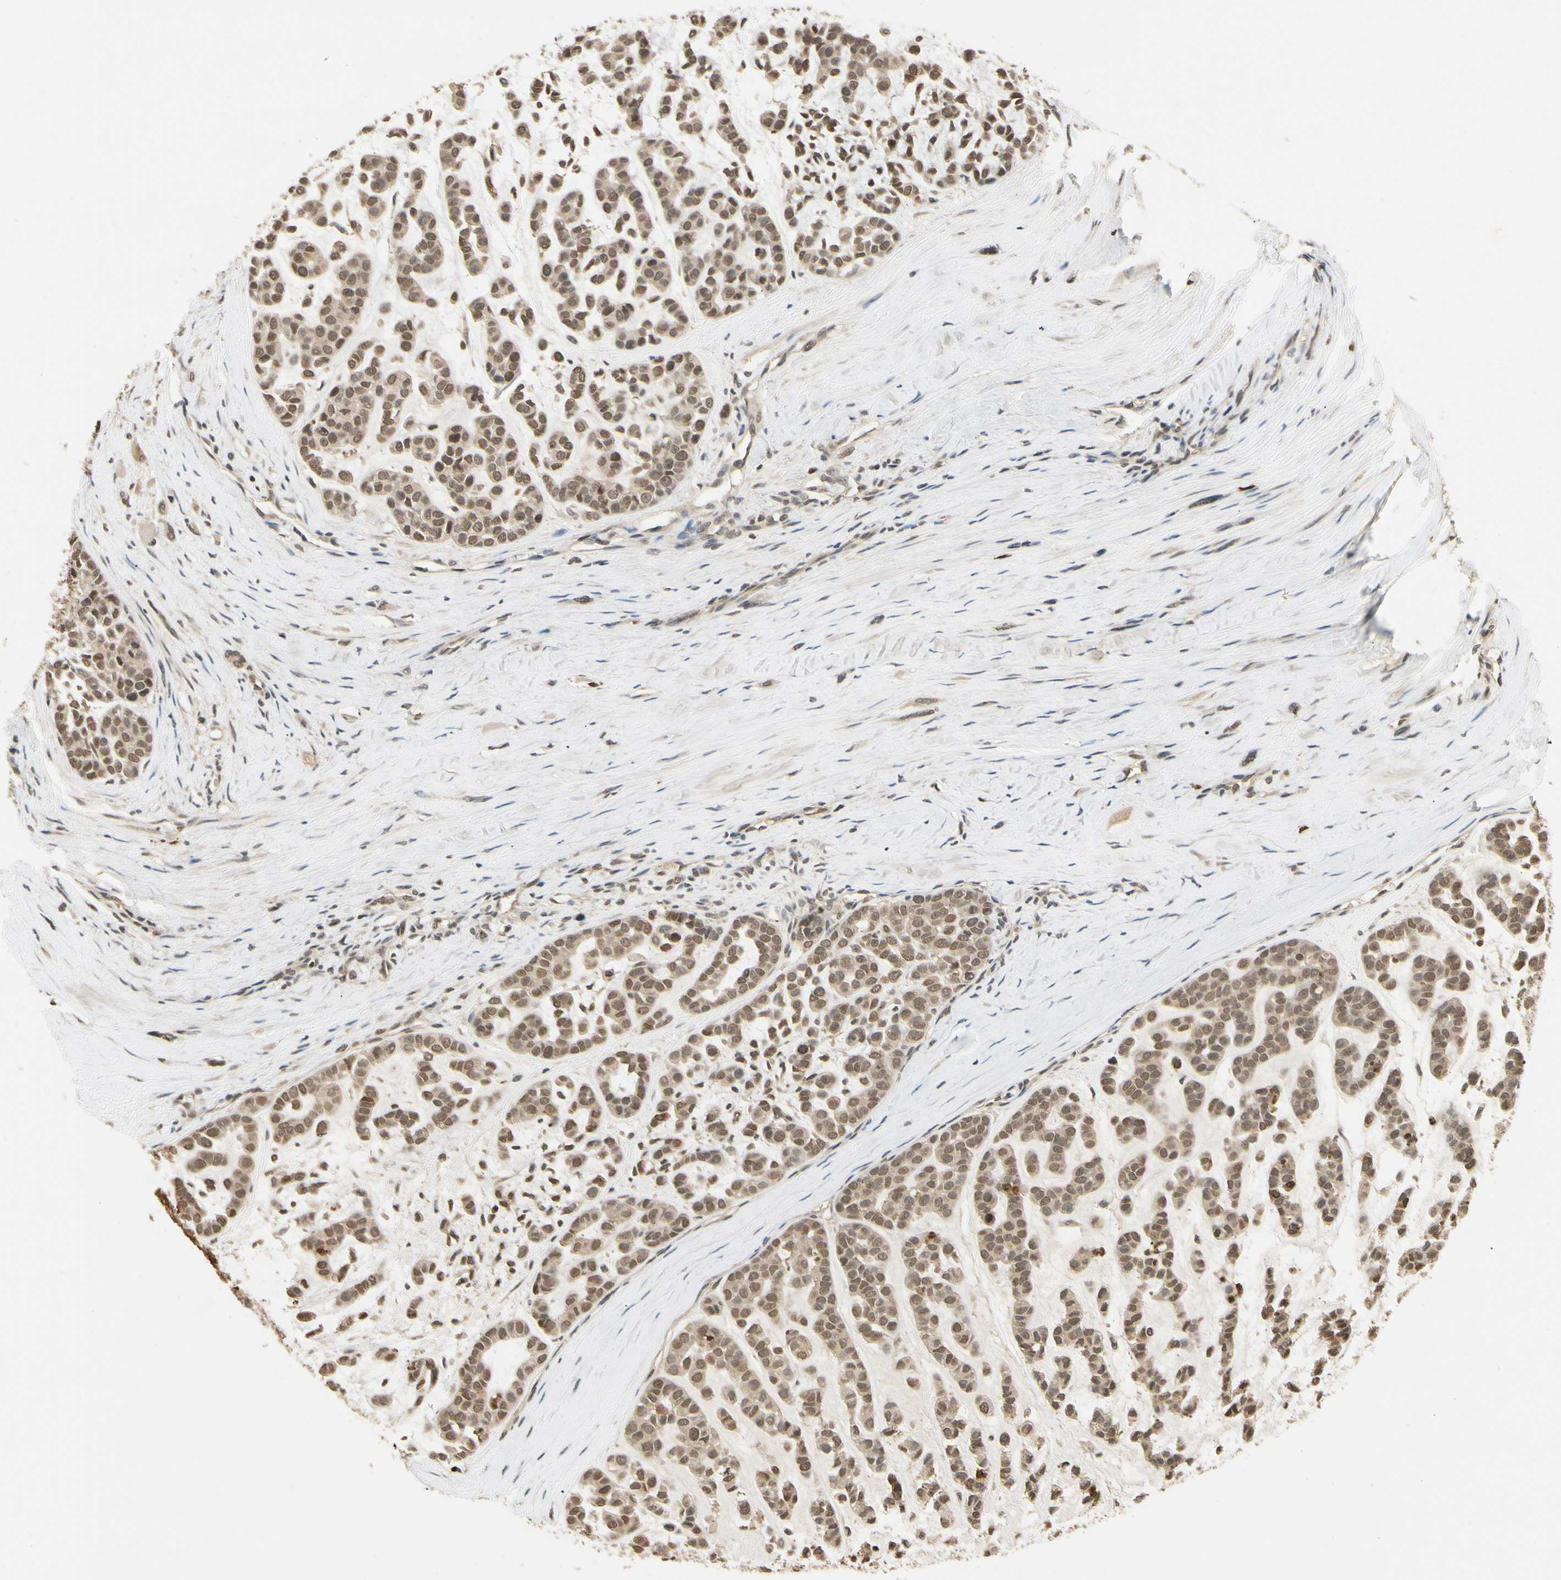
{"staining": {"intensity": "moderate", "quantity": ">75%", "location": "cytoplasmic/membranous,nuclear"}, "tissue": "head and neck cancer", "cell_type": "Tumor cells", "image_type": "cancer", "snomed": [{"axis": "morphology", "description": "Adenocarcinoma, NOS"}, {"axis": "morphology", "description": "Adenoma, NOS"}, {"axis": "topography", "description": "Head-Neck"}], "caption": "This is an image of immunohistochemistry staining of head and neck cancer (adenoma), which shows moderate expression in the cytoplasmic/membranous and nuclear of tumor cells.", "gene": "SOD1", "patient": {"sex": "female", "age": 55}}